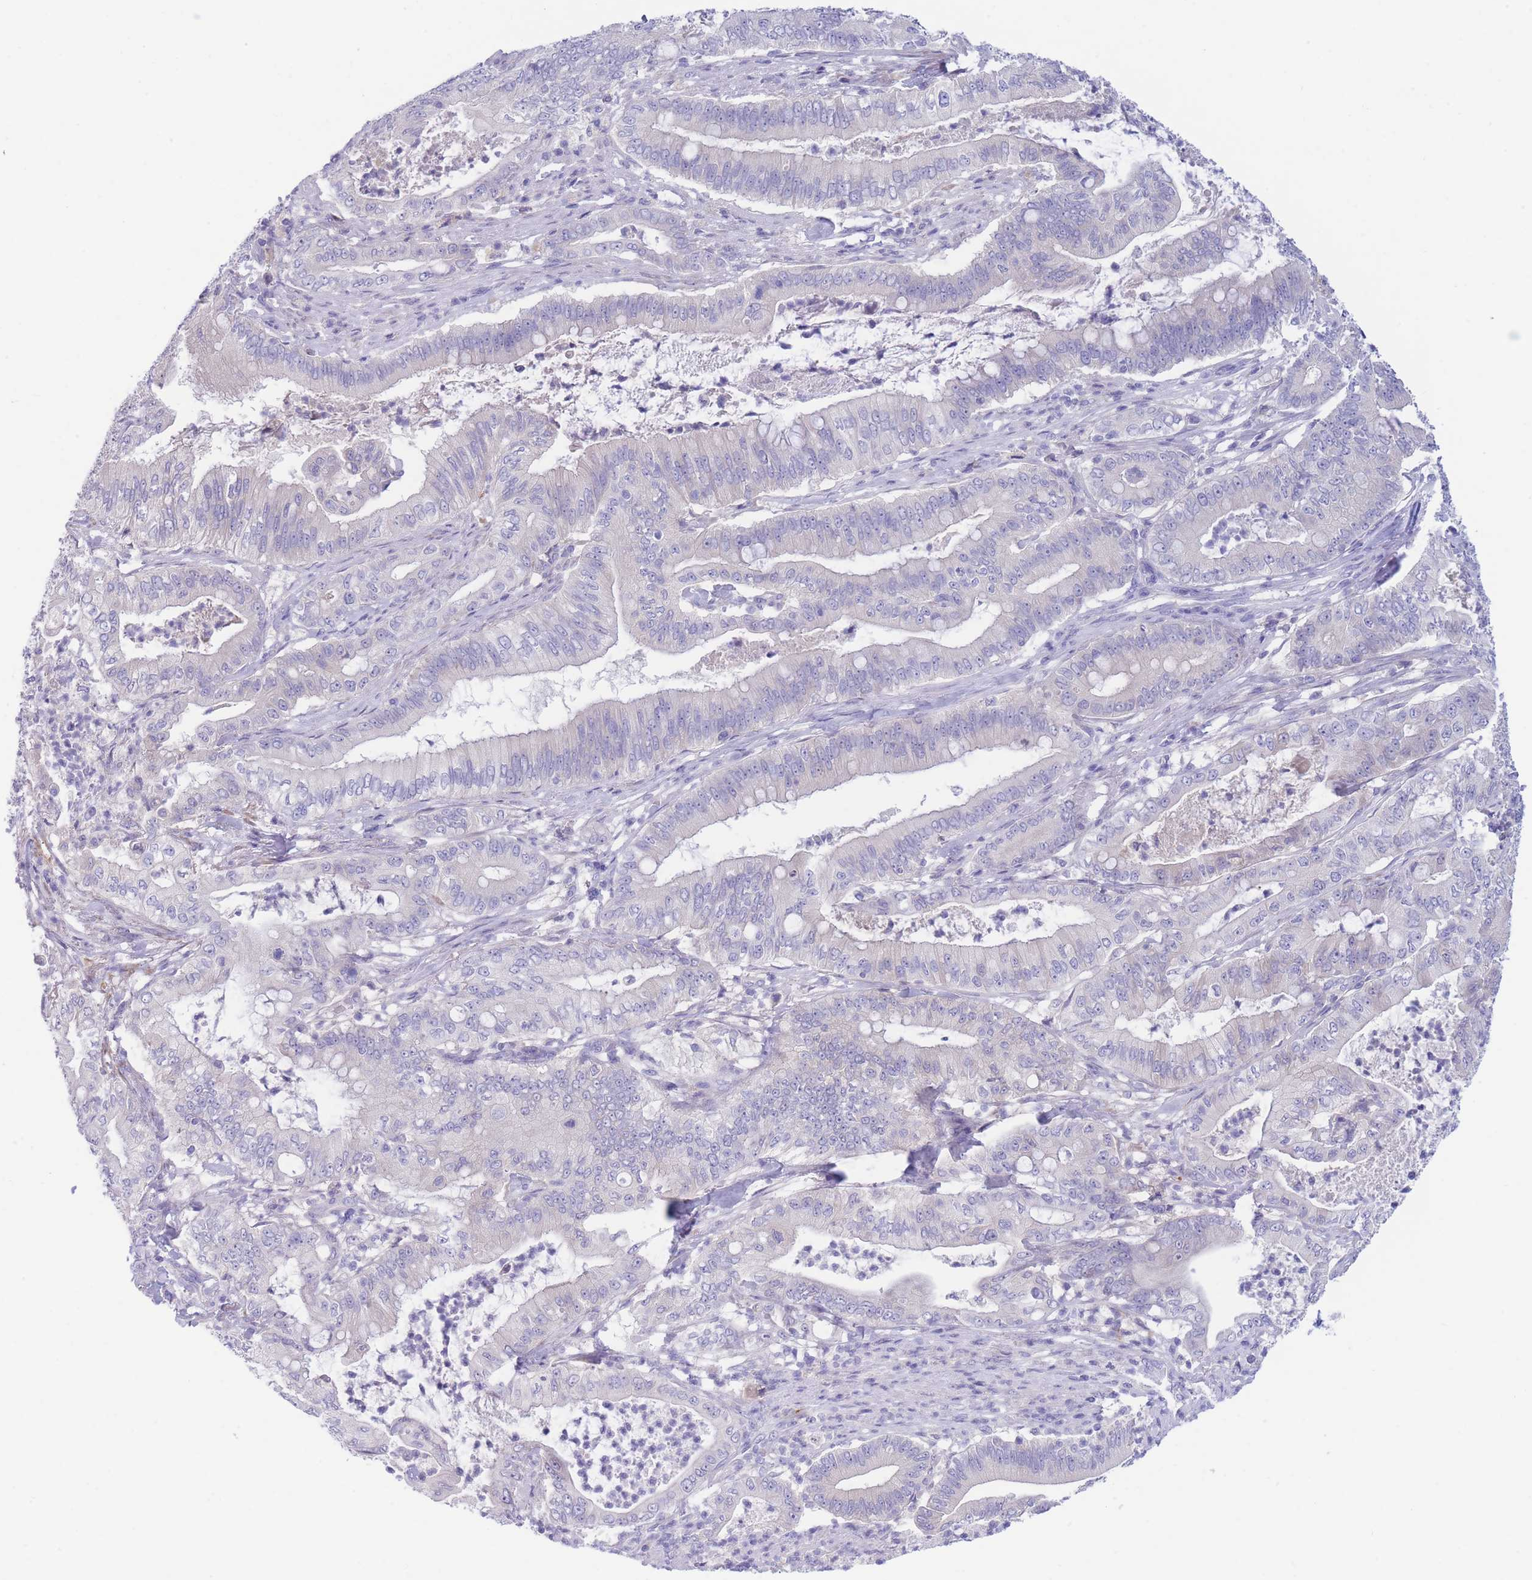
{"staining": {"intensity": "negative", "quantity": "none", "location": "none"}, "tissue": "pancreatic cancer", "cell_type": "Tumor cells", "image_type": "cancer", "snomed": [{"axis": "morphology", "description": "Adenocarcinoma, NOS"}, {"axis": "topography", "description": "Pancreas"}], "caption": "Adenocarcinoma (pancreatic) stained for a protein using immunohistochemistry reveals no staining tumor cells.", "gene": "PCDHB3", "patient": {"sex": "male", "age": 71}}